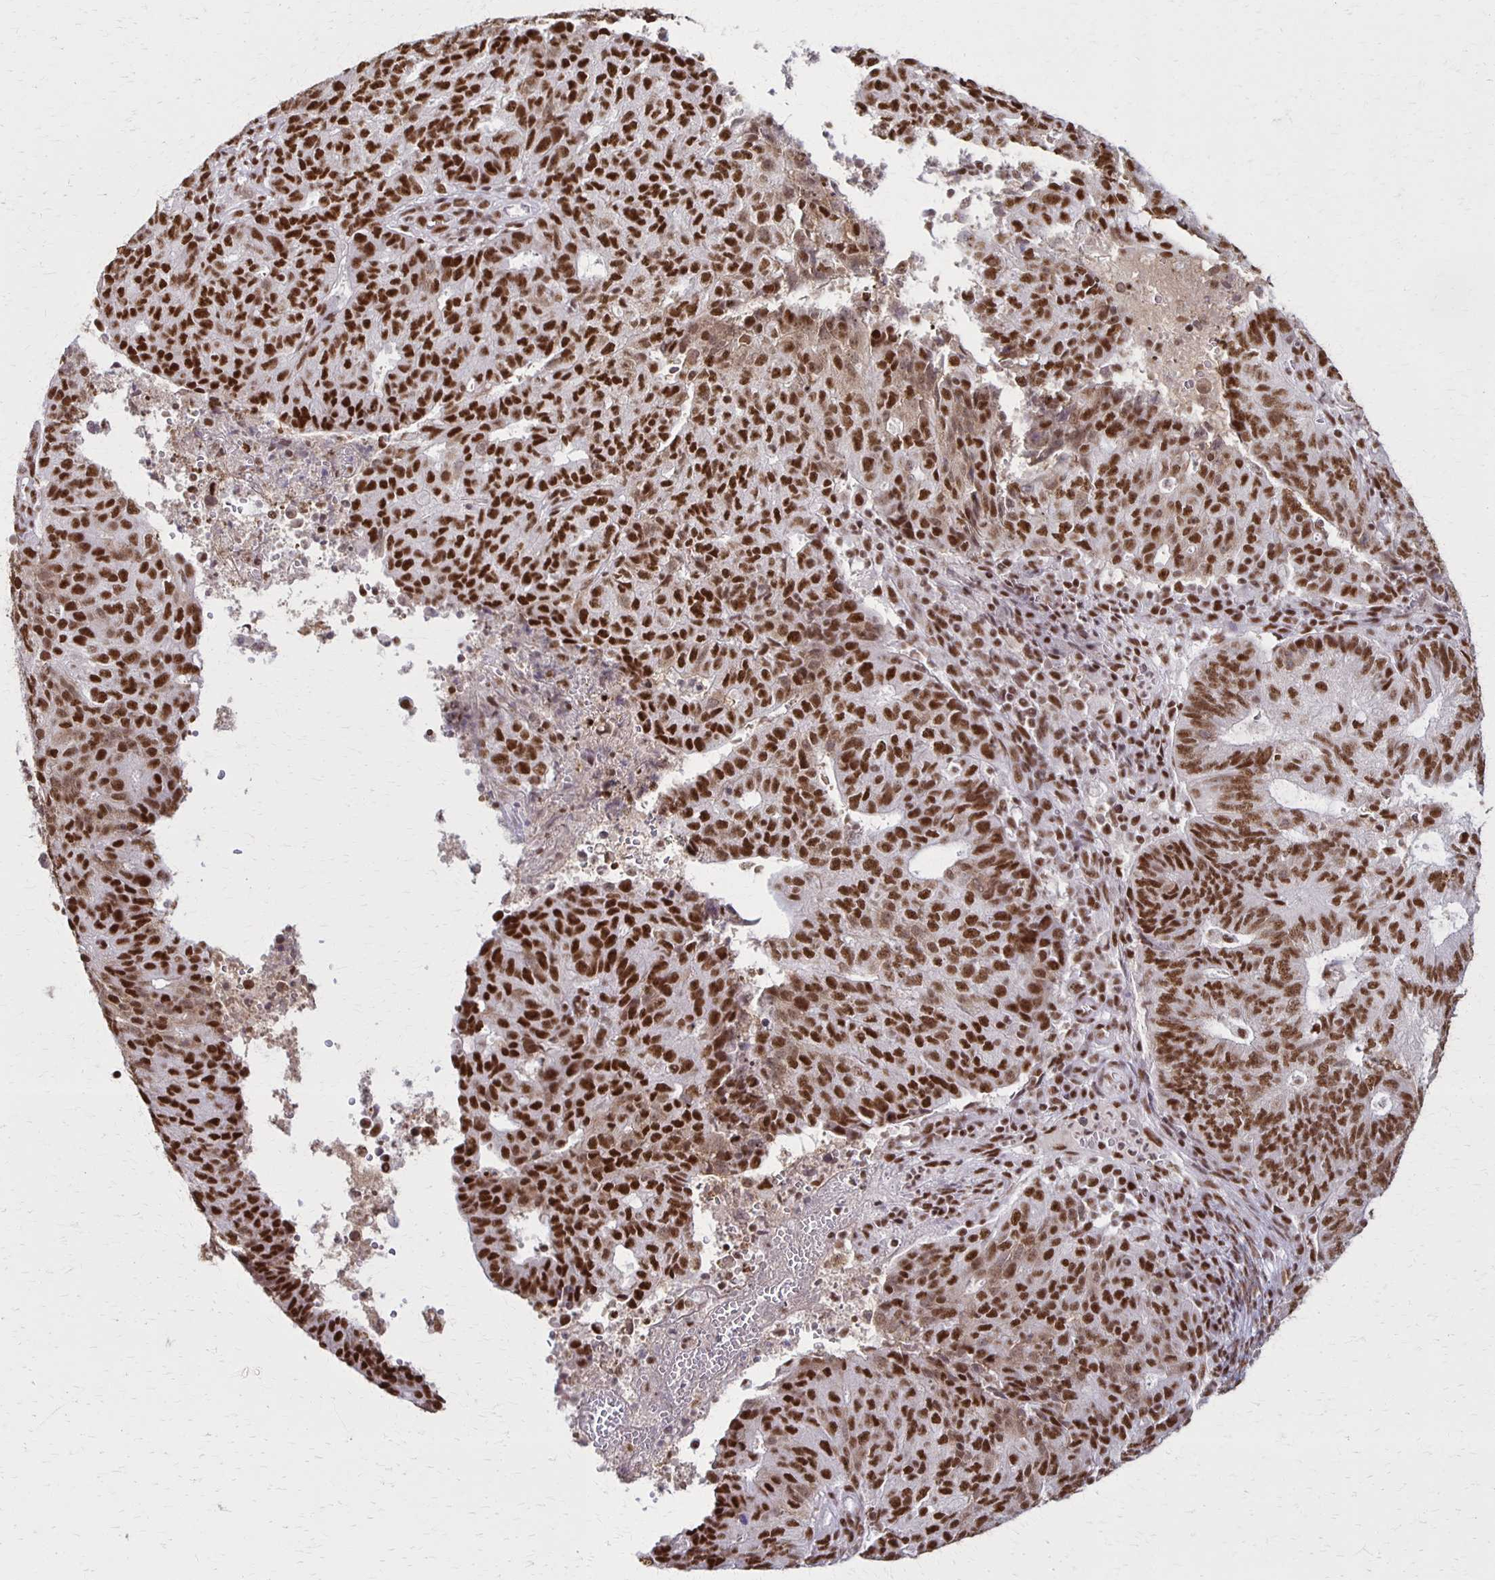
{"staining": {"intensity": "strong", "quantity": ">75%", "location": "nuclear"}, "tissue": "endometrial cancer", "cell_type": "Tumor cells", "image_type": "cancer", "snomed": [{"axis": "morphology", "description": "Adenocarcinoma, NOS"}, {"axis": "topography", "description": "Endometrium"}], "caption": "Endometrial cancer stained with a brown dye displays strong nuclear positive staining in approximately >75% of tumor cells.", "gene": "XRCC6", "patient": {"sex": "female", "age": 82}}